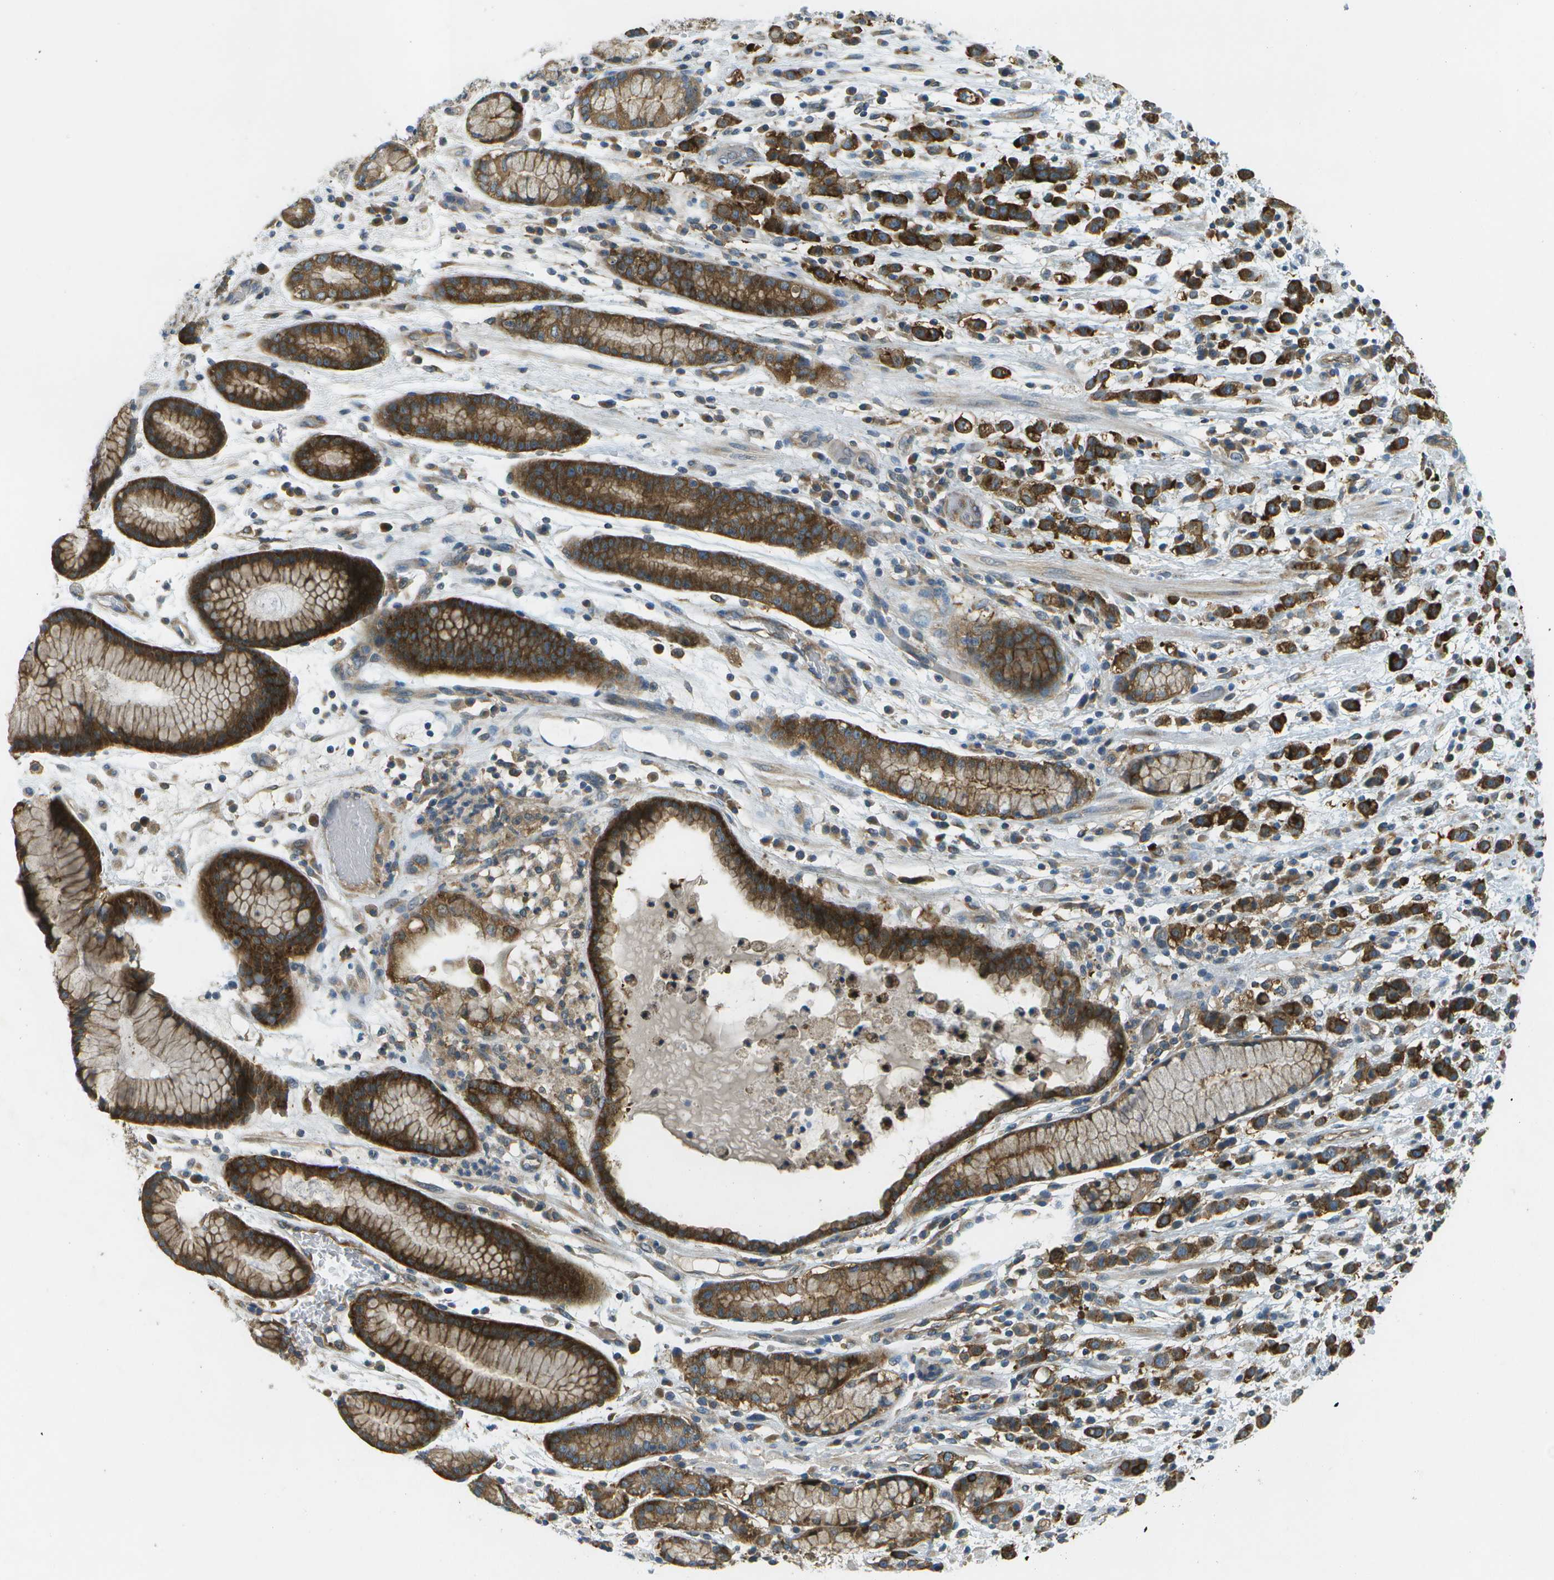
{"staining": {"intensity": "strong", "quantity": ">75%", "location": "cytoplasmic/membranous"}, "tissue": "stomach cancer", "cell_type": "Tumor cells", "image_type": "cancer", "snomed": [{"axis": "morphology", "description": "Adenocarcinoma, NOS"}, {"axis": "topography", "description": "Stomach, lower"}], "caption": "Protein analysis of stomach adenocarcinoma tissue exhibits strong cytoplasmic/membranous expression in about >75% of tumor cells.", "gene": "WNK2", "patient": {"sex": "male", "age": 88}}